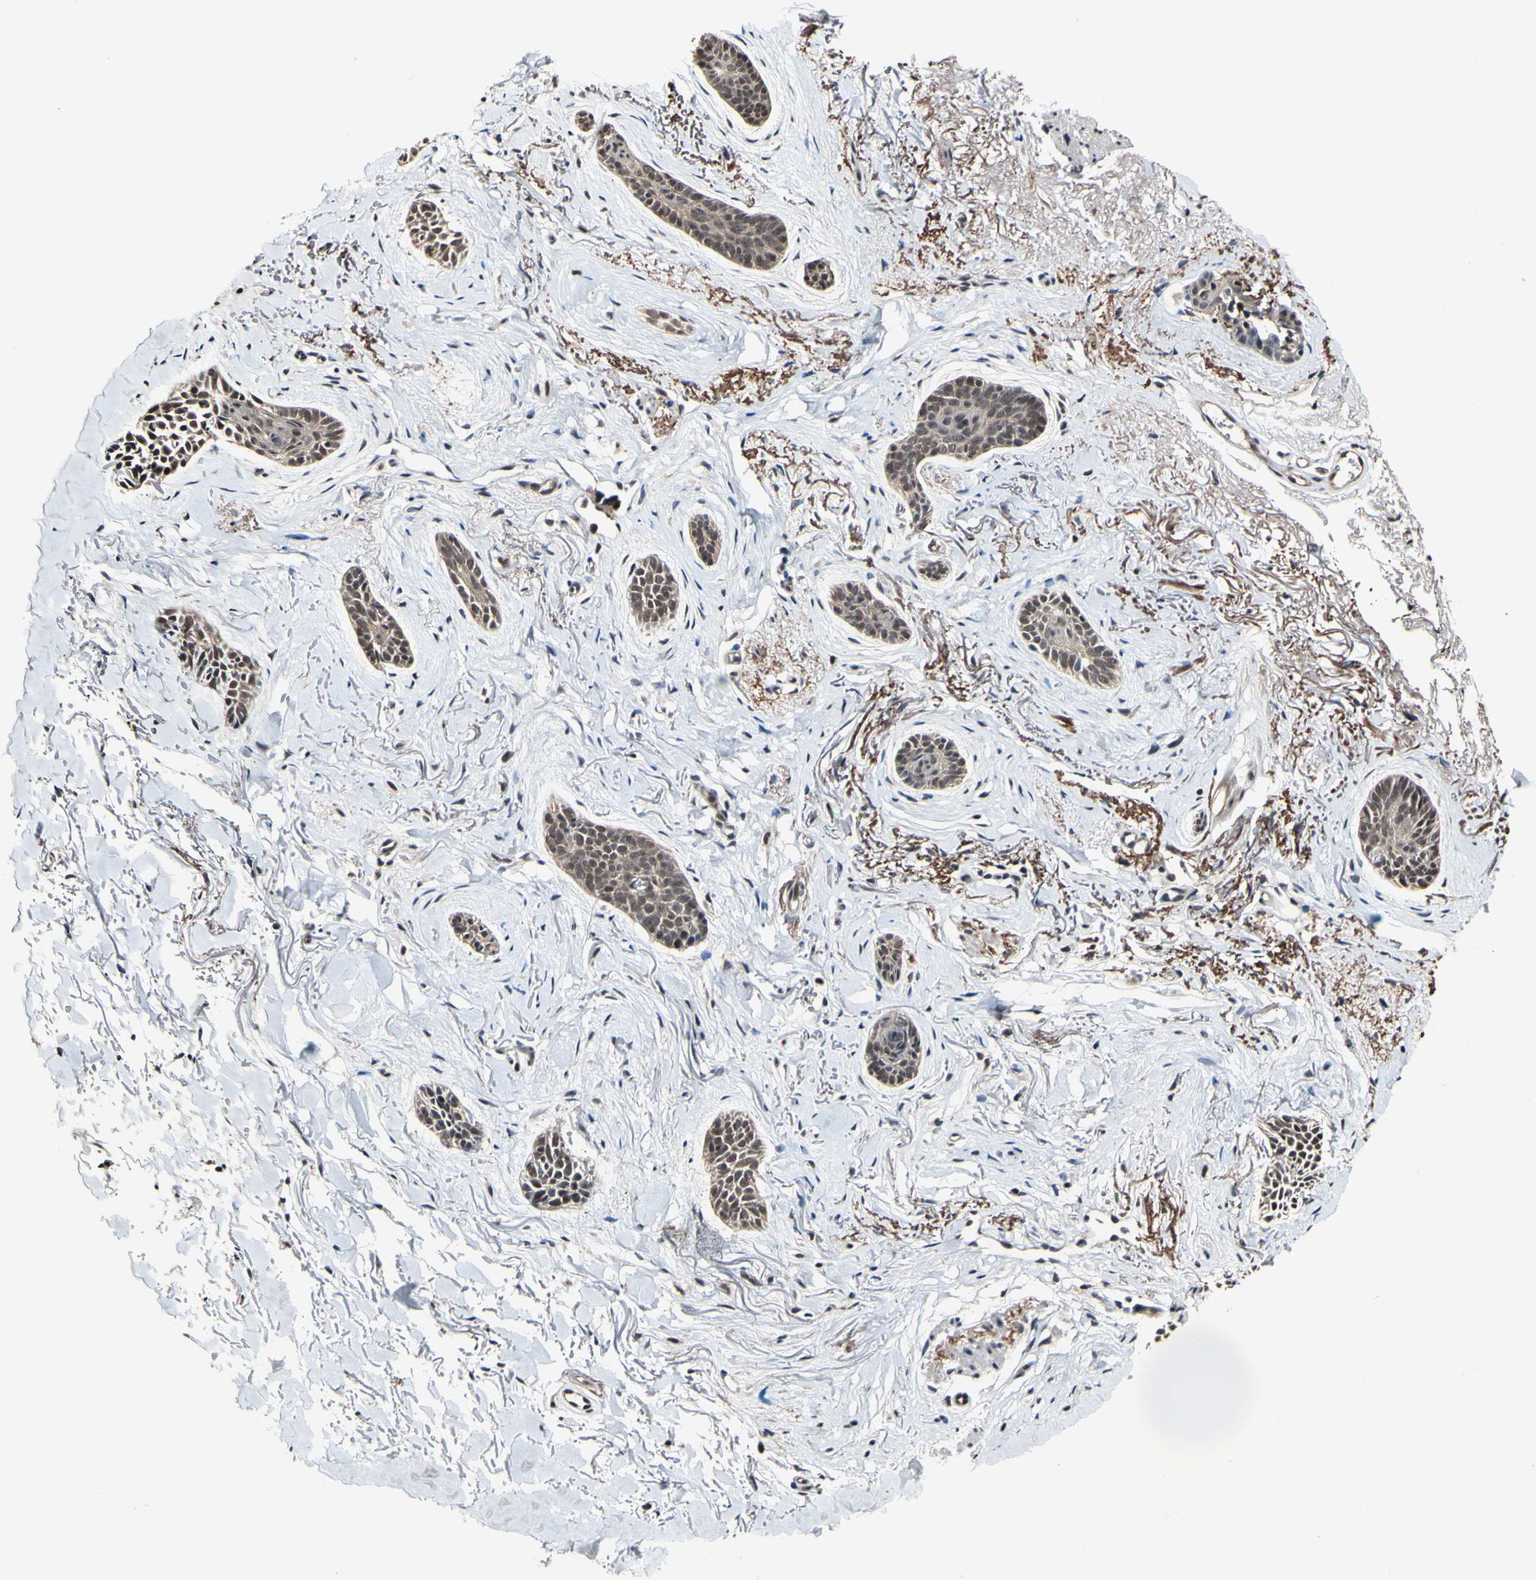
{"staining": {"intensity": "weak", "quantity": ">75%", "location": "cytoplasmic/membranous,nuclear"}, "tissue": "skin cancer", "cell_type": "Tumor cells", "image_type": "cancer", "snomed": [{"axis": "morphology", "description": "Basal cell carcinoma"}, {"axis": "topography", "description": "Skin"}], "caption": "An image of human skin cancer (basal cell carcinoma) stained for a protein demonstrates weak cytoplasmic/membranous and nuclear brown staining in tumor cells. The staining is performed using DAB (3,3'-diaminobenzidine) brown chromogen to label protein expression. The nuclei are counter-stained blue using hematoxylin.", "gene": "PSMD10", "patient": {"sex": "female", "age": 84}}